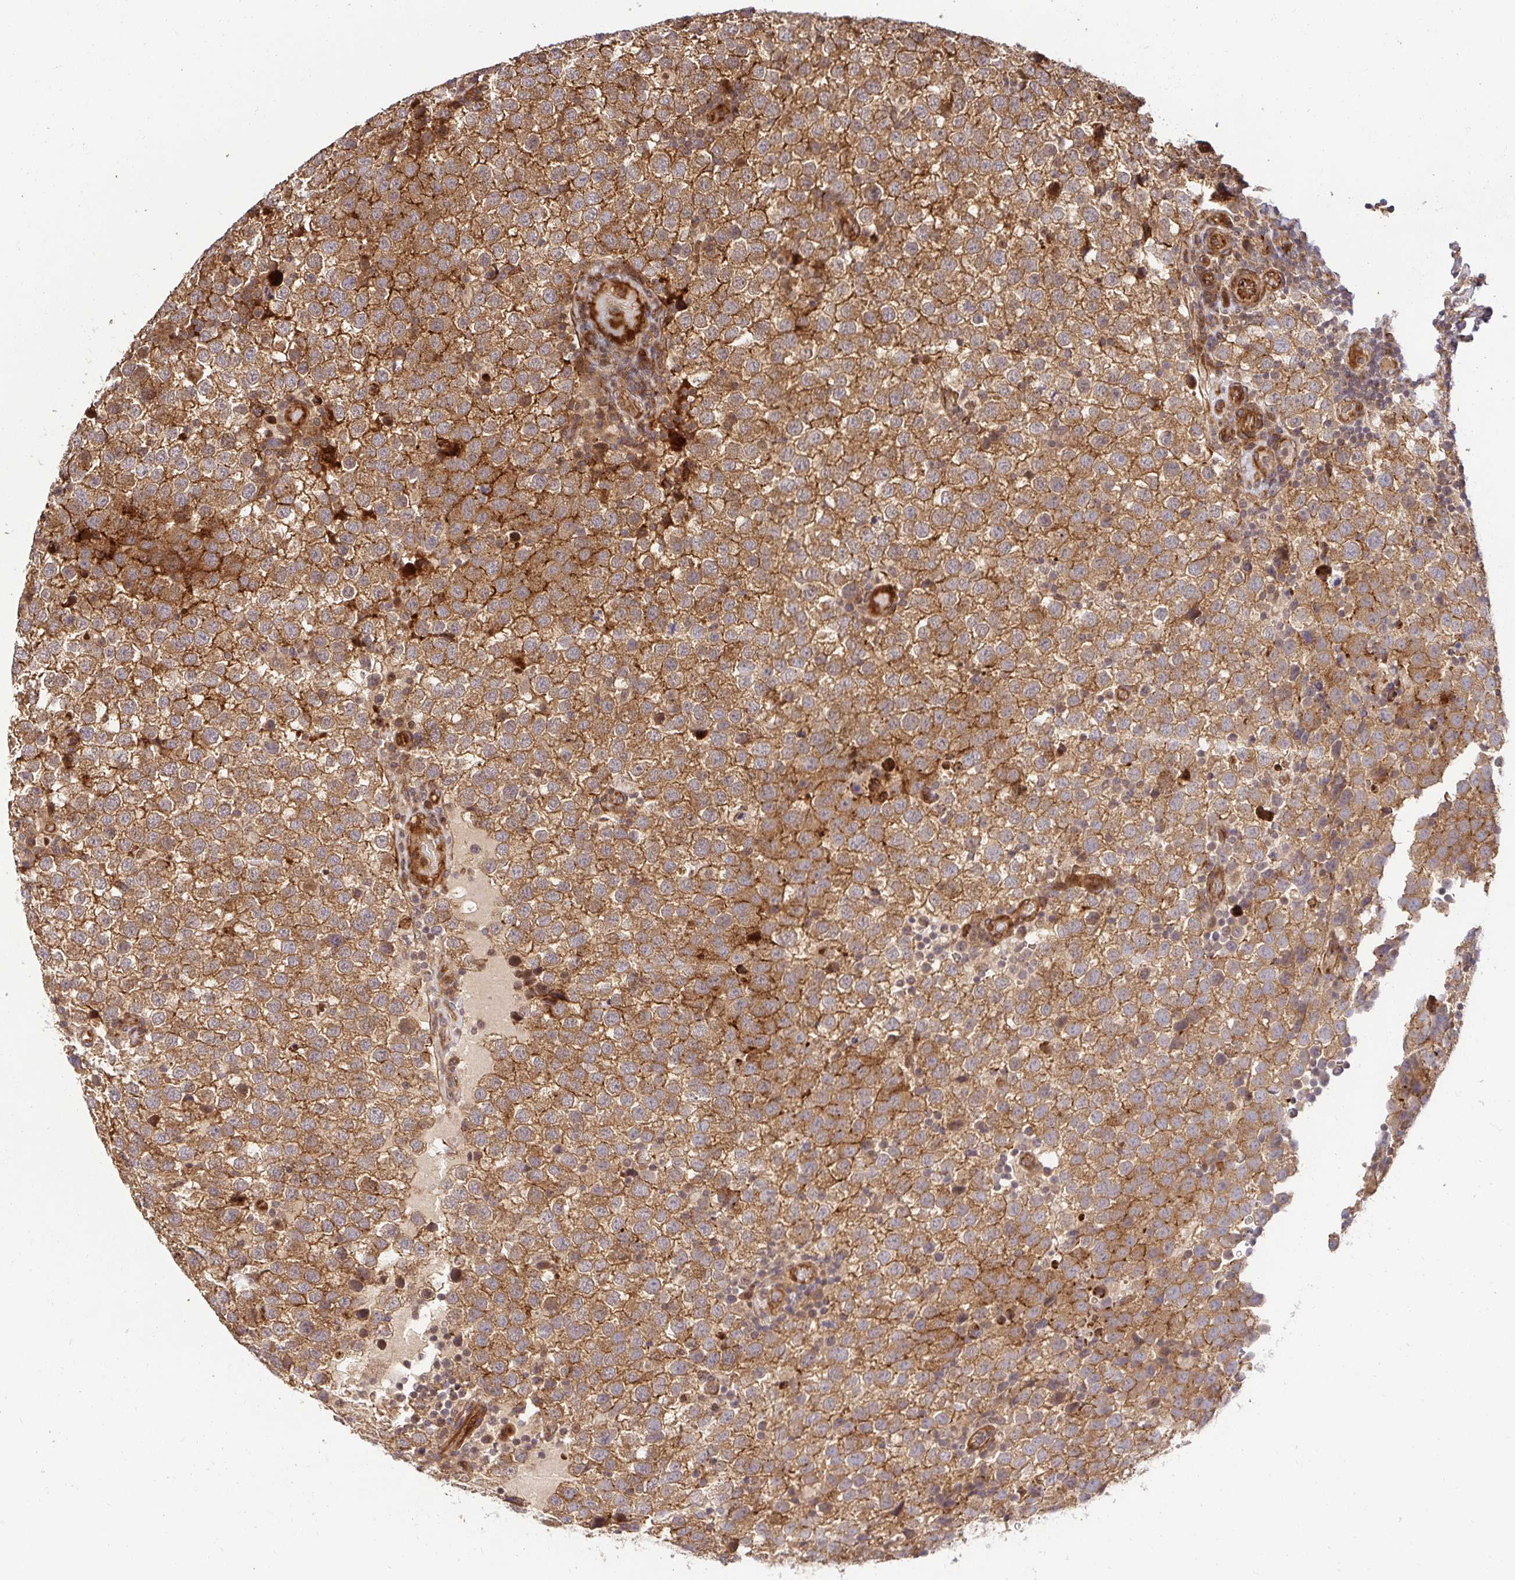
{"staining": {"intensity": "moderate", "quantity": ">75%", "location": "cytoplasmic/membranous"}, "tissue": "testis cancer", "cell_type": "Tumor cells", "image_type": "cancer", "snomed": [{"axis": "morphology", "description": "Seminoma, NOS"}, {"axis": "topography", "description": "Testis"}], "caption": "Protein staining displays moderate cytoplasmic/membranous positivity in approximately >75% of tumor cells in seminoma (testis). The staining was performed using DAB, with brown indicating positive protein expression. Nuclei are stained blue with hematoxylin.", "gene": "PSMA4", "patient": {"sex": "male", "age": 34}}